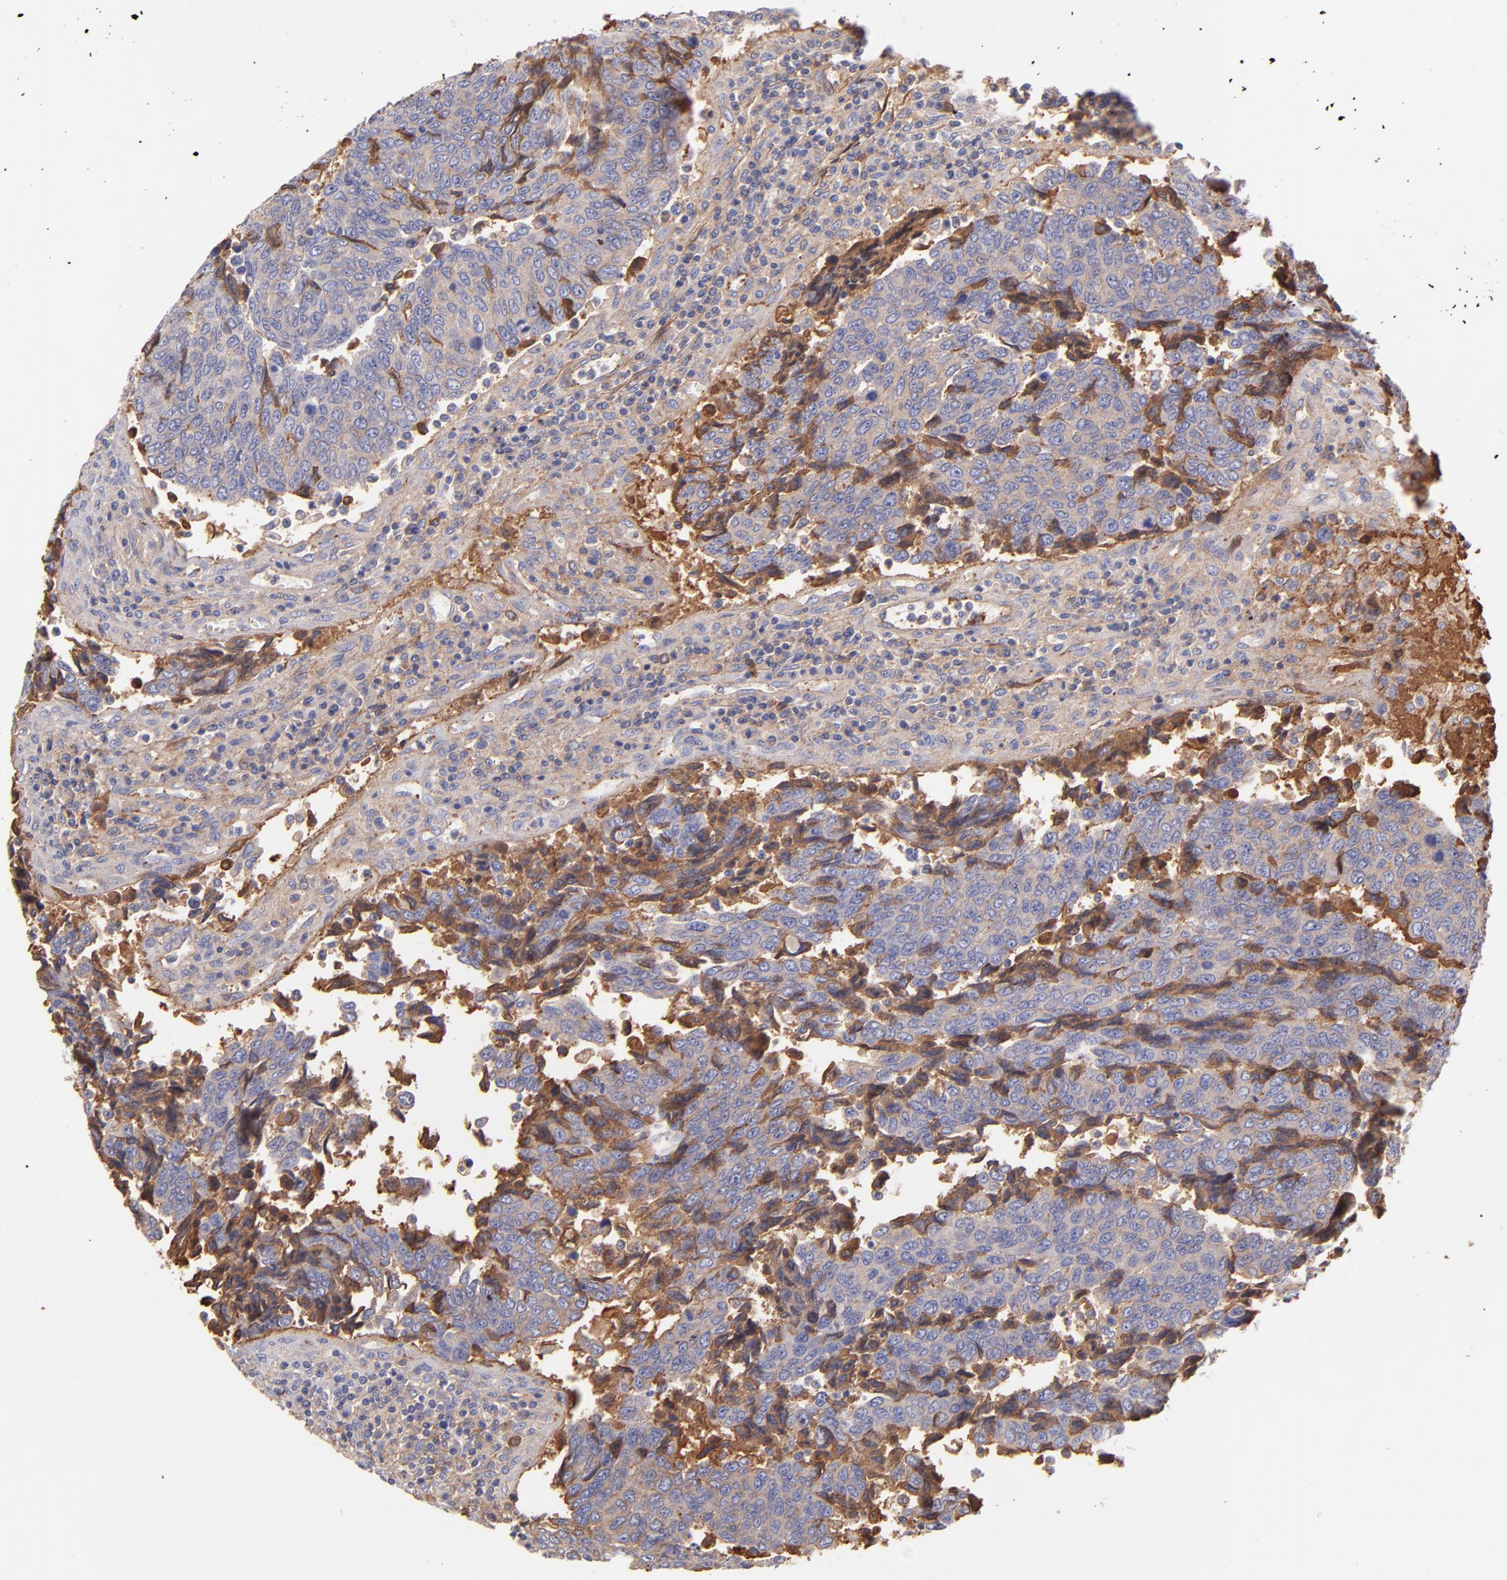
{"staining": {"intensity": "moderate", "quantity": ">75%", "location": "cytoplasmic/membranous"}, "tissue": "urothelial cancer", "cell_type": "Tumor cells", "image_type": "cancer", "snomed": [{"axis": "morphology", "description": "Urothelial carcinoma, High grade"}, {"axis": "topography", "description": "Urinary bladder"}], "caption": "Protein analysis of urothelial cancer tissue shows moderate cytoplasmic/membranous staining in approximately >75% of tumor cells.", "gene": "FGB", "patient": {"sex": "male", "age": 86}}